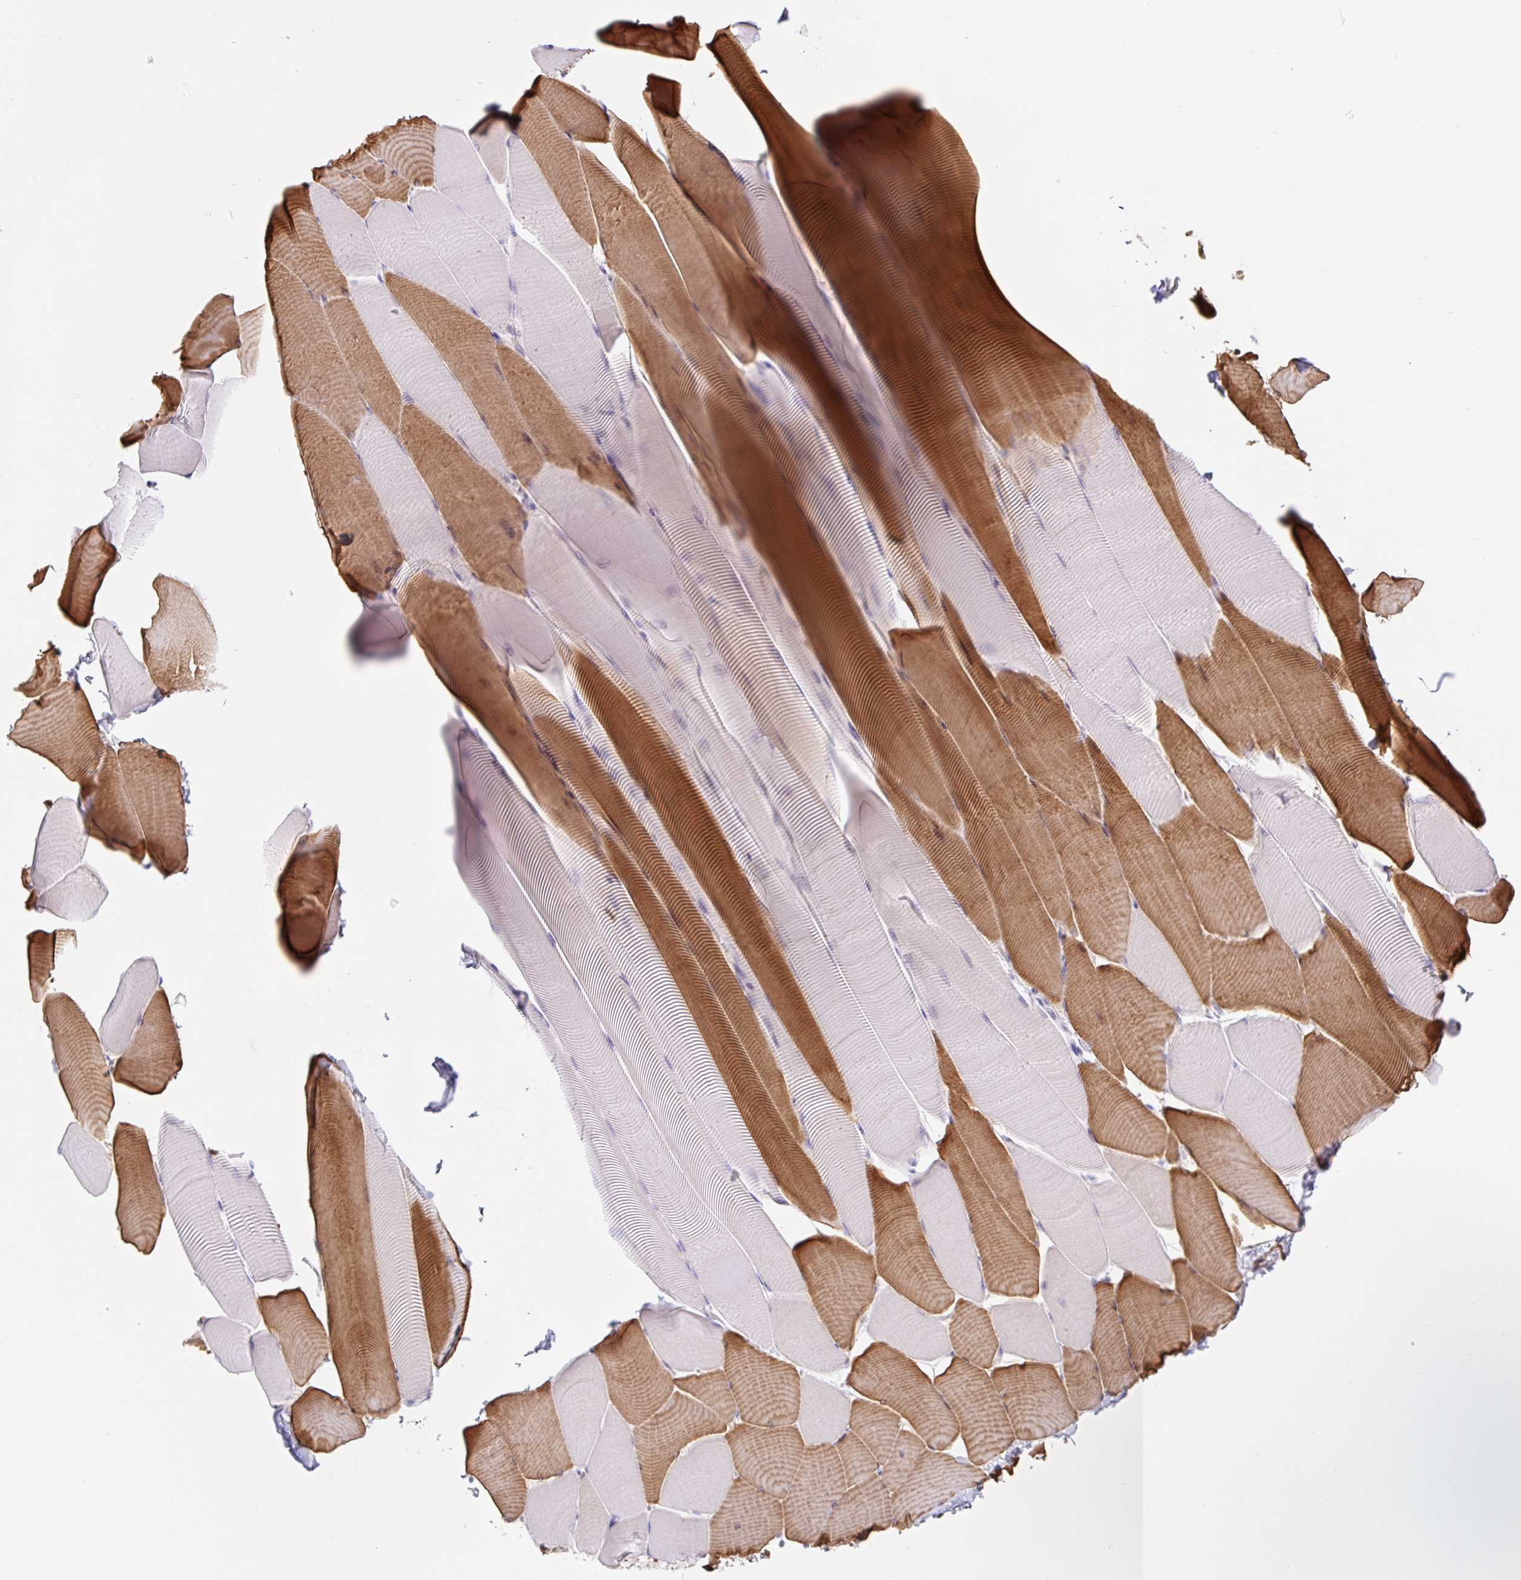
{"staining": {"intensity": "strong", "quantity": "25%-75%", "location": "cytoplasmic/membranous"}, "tissue": "skeletal muscle", "cell_type": "Myocytes", "image_type": "normal", "snomed": [{"axis": "morphology", "description": "Normal tissue, NOS"}, {"axis": "topography", "description": "Skeletal muscle"}], "caption": "IHC micrograph of unremarkable skeletal muscle stained for a protein (brown), which reveals high levels of strong cytoplasmic/membranous staining in about 25%-75% of myocytes.", "gene": "DCAF17", "patient": {"sex": "male", "age": 25}}